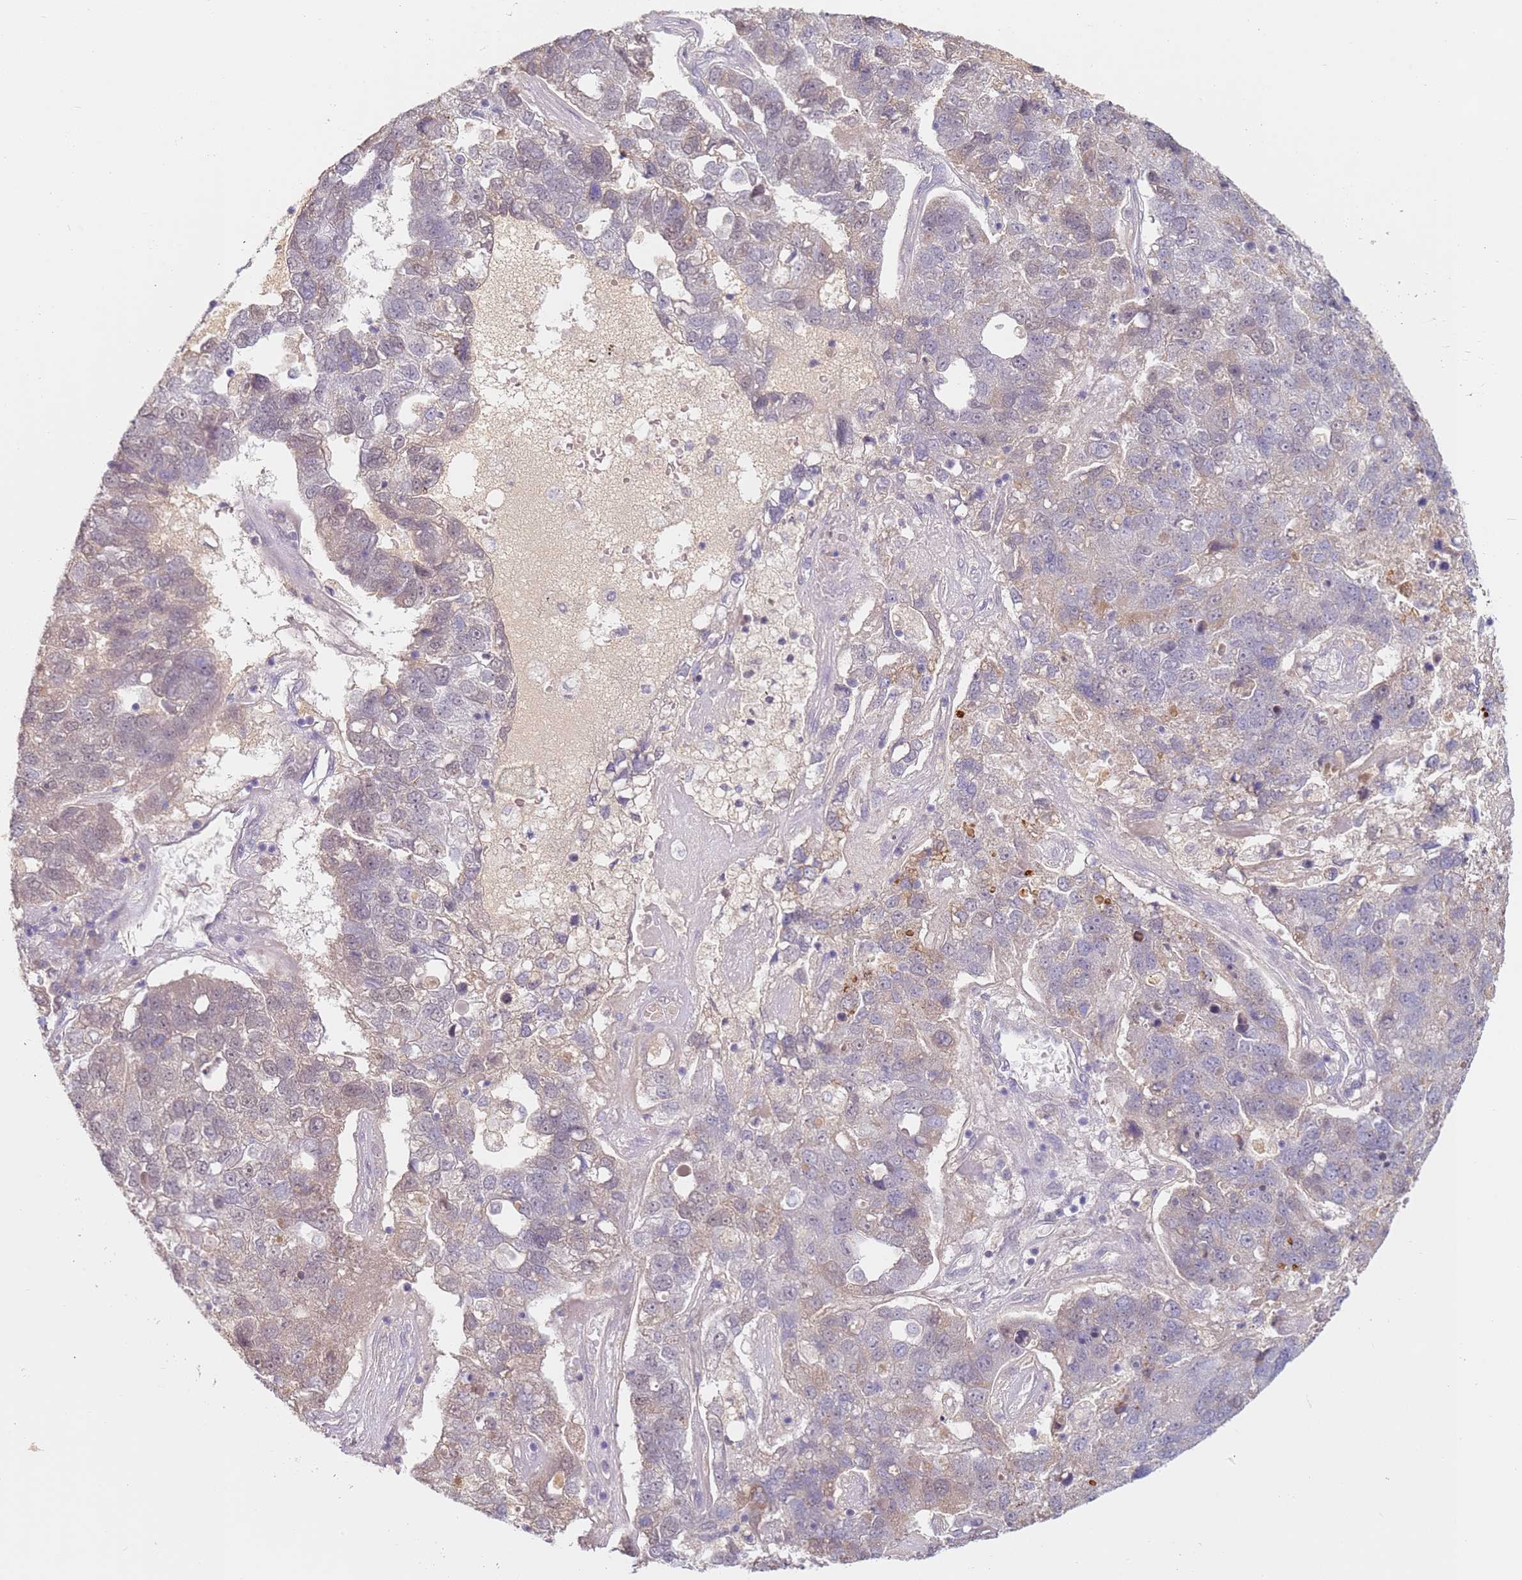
{"staining": {"intensity": "weak", "quantity": "<25%", "location": "cytoplasmic/membranous"}, "tissue": "pancreatic cancer", "cell_type": "Tumor cells", "image_type": "cancer", "snomed": [{"axis": "morphology", "description": "Adenocarcinoma, NOS"}, {"axis": "topography", "description": "Pancreas"}], "caption": "This is a histopathology image of immunohistochemistry staining of pancreatic adenocarcinoma, which shows no expression in tumor cells.", "gene": "WDR93", "patient": {"sex": "female", "age": 61}}